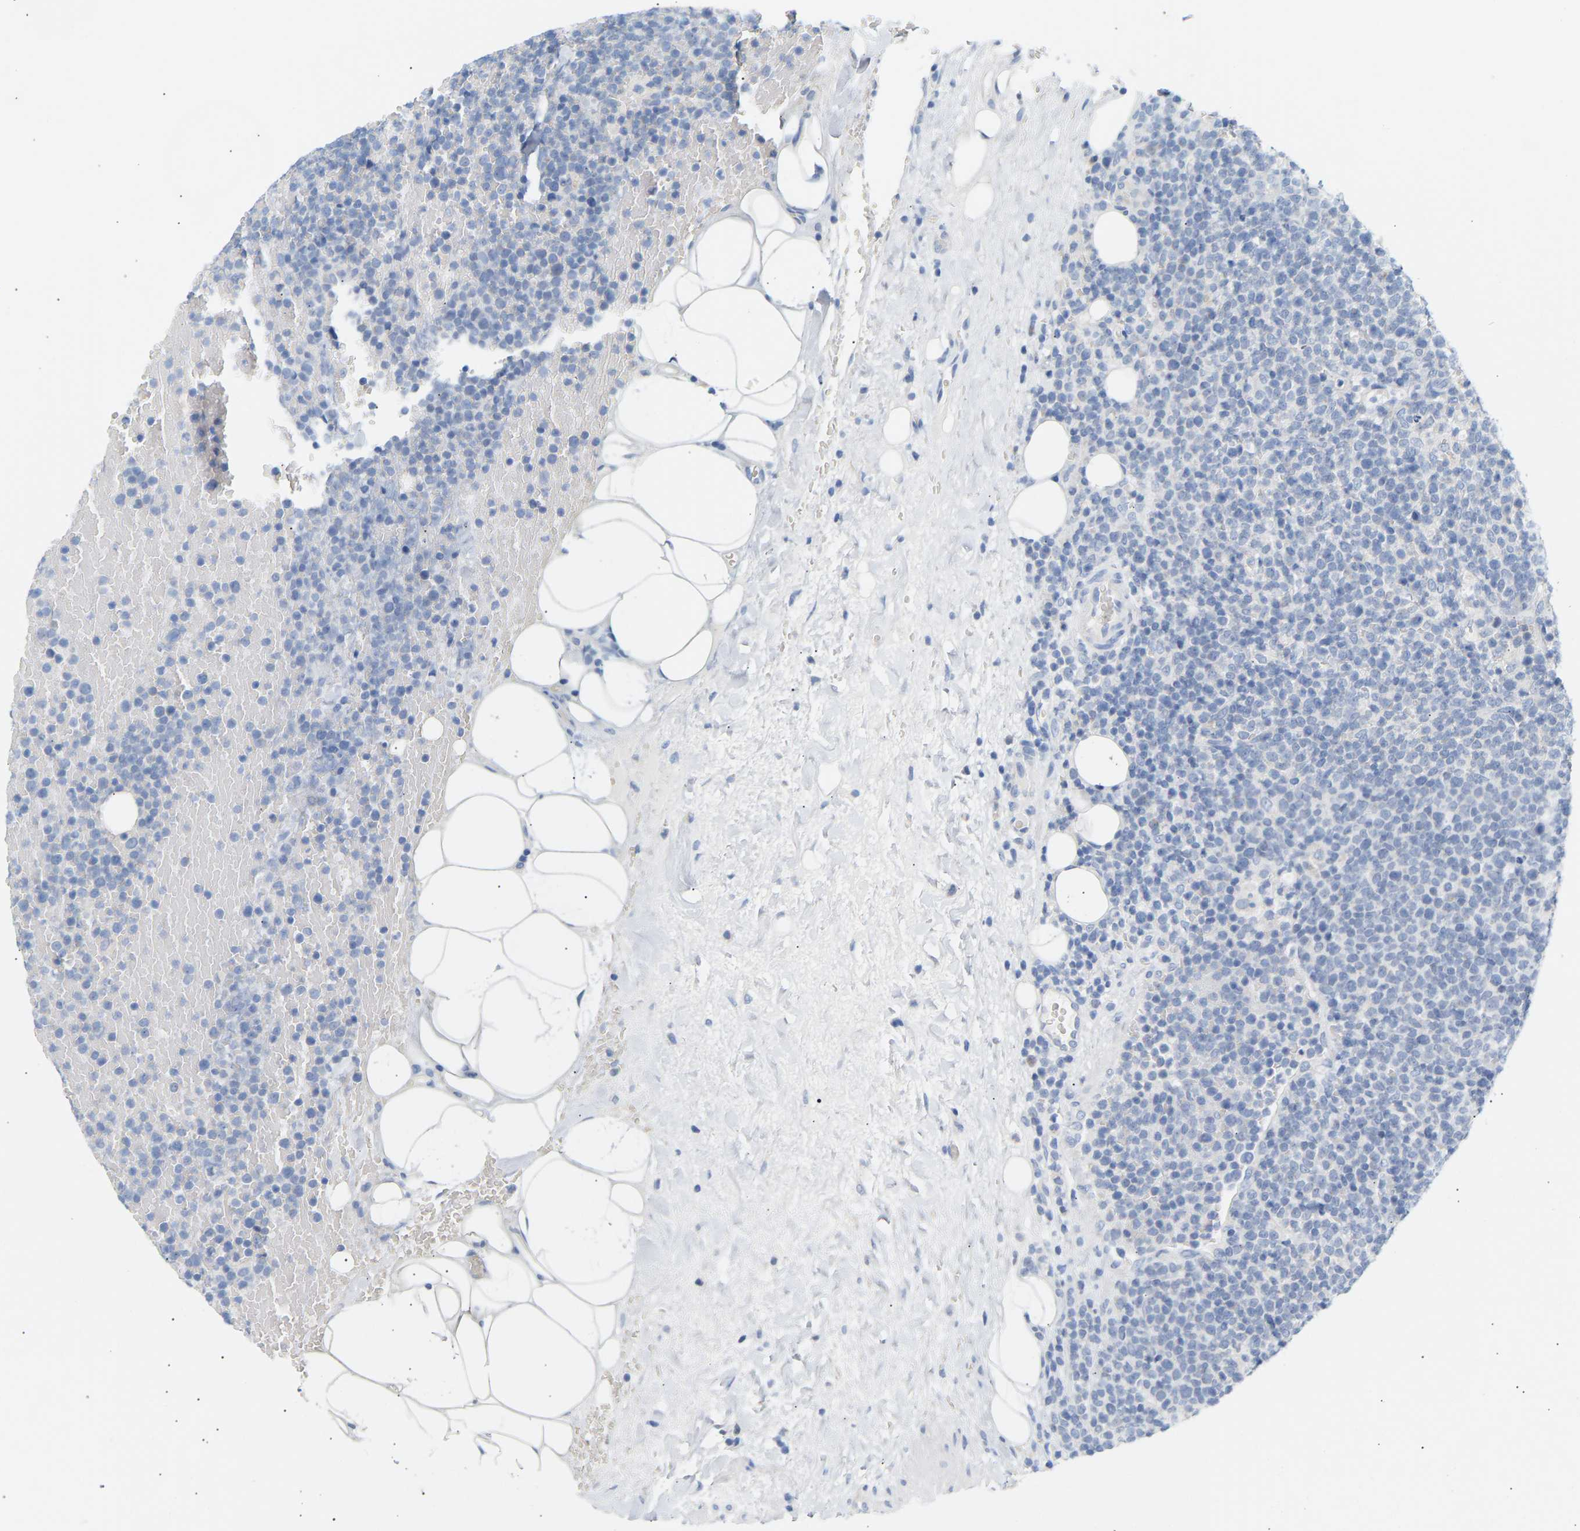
{"staining": {"intensity": "negative", "quantity": "none", "location": "none"}, "tissue": "lymphoma", "cell_type": "Tumor cells", "image_type": "cancer", "snomed": [{"axis": "morphology", "description": "Malignant lymphoma, non-Hodgkin's type, High grade"}, {"axis": "topography", "description": "Lymph node"}], "caption": "Lymphoma stained for a protein using immunohistochemistry shows no positivity tumor cells.", "gene": "PEX1", "patient": {"sex": "male", "age": 61}}